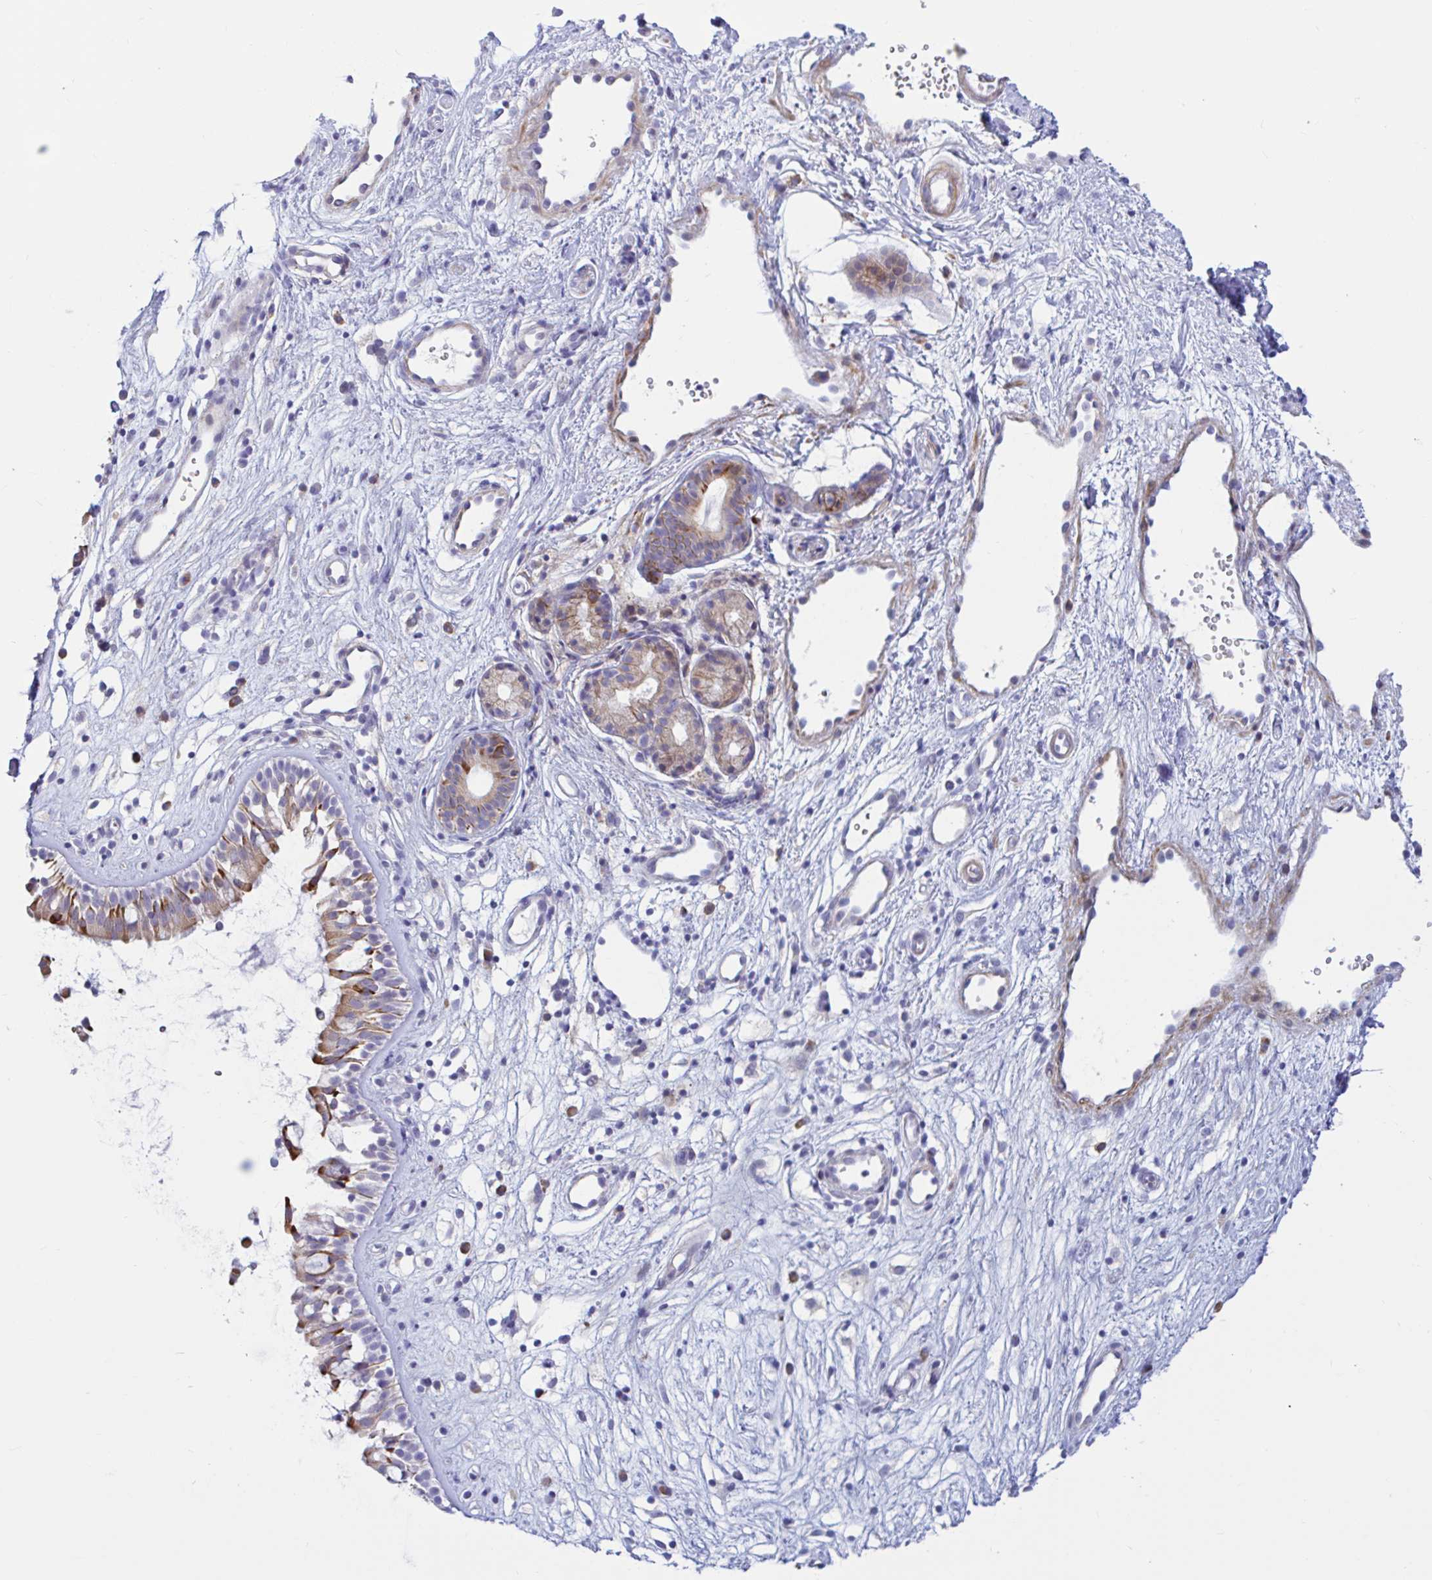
{"staining": {"intensity": "moderate", "quantity": "<25%", "location": "cytoplasmic/membranous"}, "tissue": "nasopharynx", "cell_type": "Respiratory epithelial cells", "image_type": "normal", "snomed": [{"axis": "morphology", "description": "Normal tissue, NOS"}, {"axis": "topography", "description": "Nasopharynx"}], "caption": "Respiratory epithelial cells display low levels of moderate cytoplasmic/membranous staining in approximately <25% of cells in benign human nasopharynx.", "gene": "ENSG00000271254", "patient": {"sex": "male", "age": 32}}